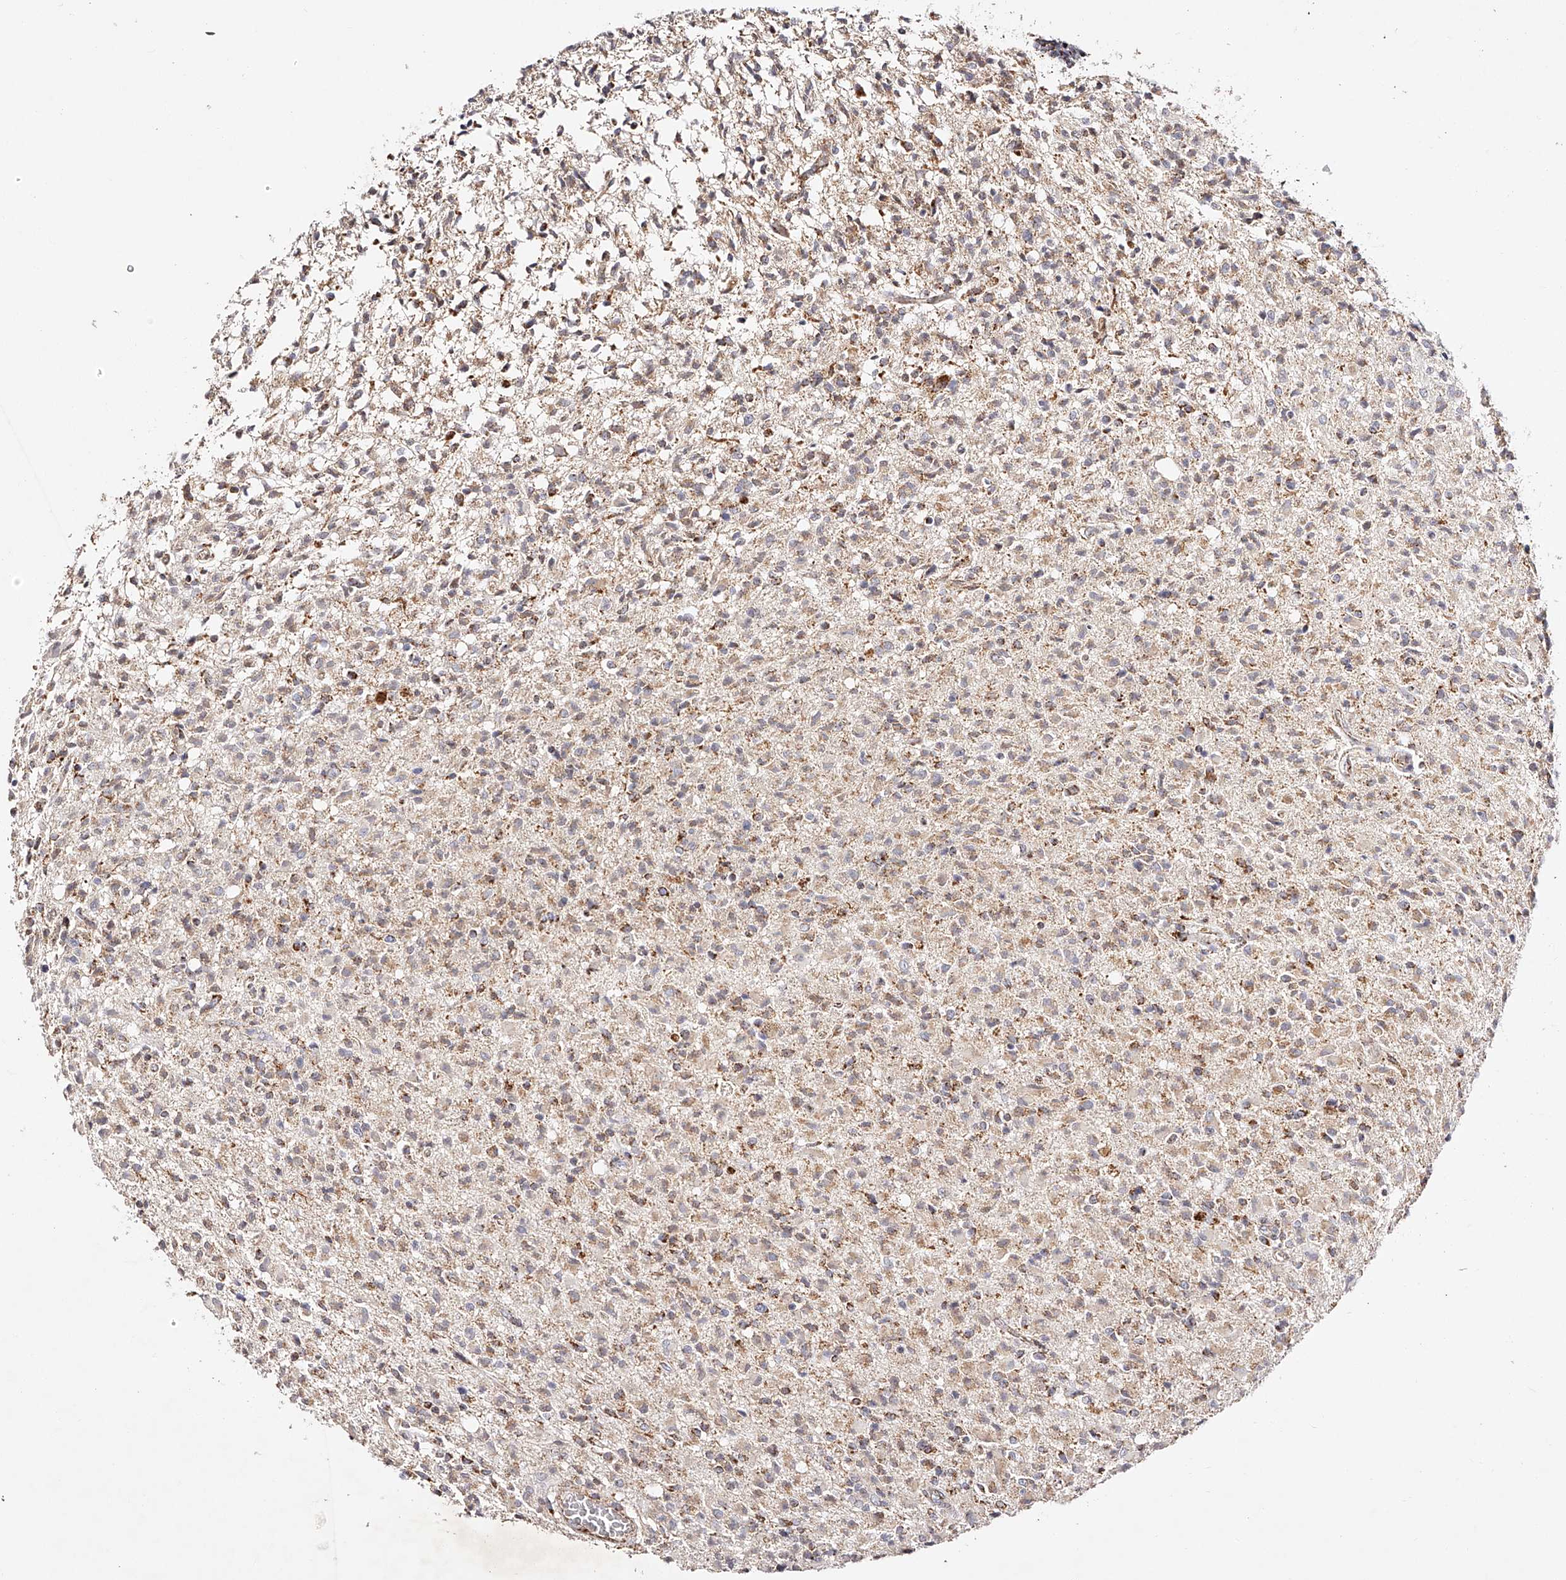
{"staining": {"intensity": "moderate", "quantity": "<25%", "location": "cytoplasmic/membranous"}, "tissue": "glioma", "cell_type": "Tumor cells", "image_type": "cancer", "snomed": [{"axis": "morphology", "description": "Glioma, malignant, High grade"}, {"axis": "topography", "description": "Brain"}], "caption": "An immunohistochemistry micrograph of neoplastic tissue is shown. Protein staining in brown highlights moderate cytoplasmic/membranous positivity in glioma within tumor cells.", "gene": "NDUFV3", "patient": {"sex": "female", "age": 57}}